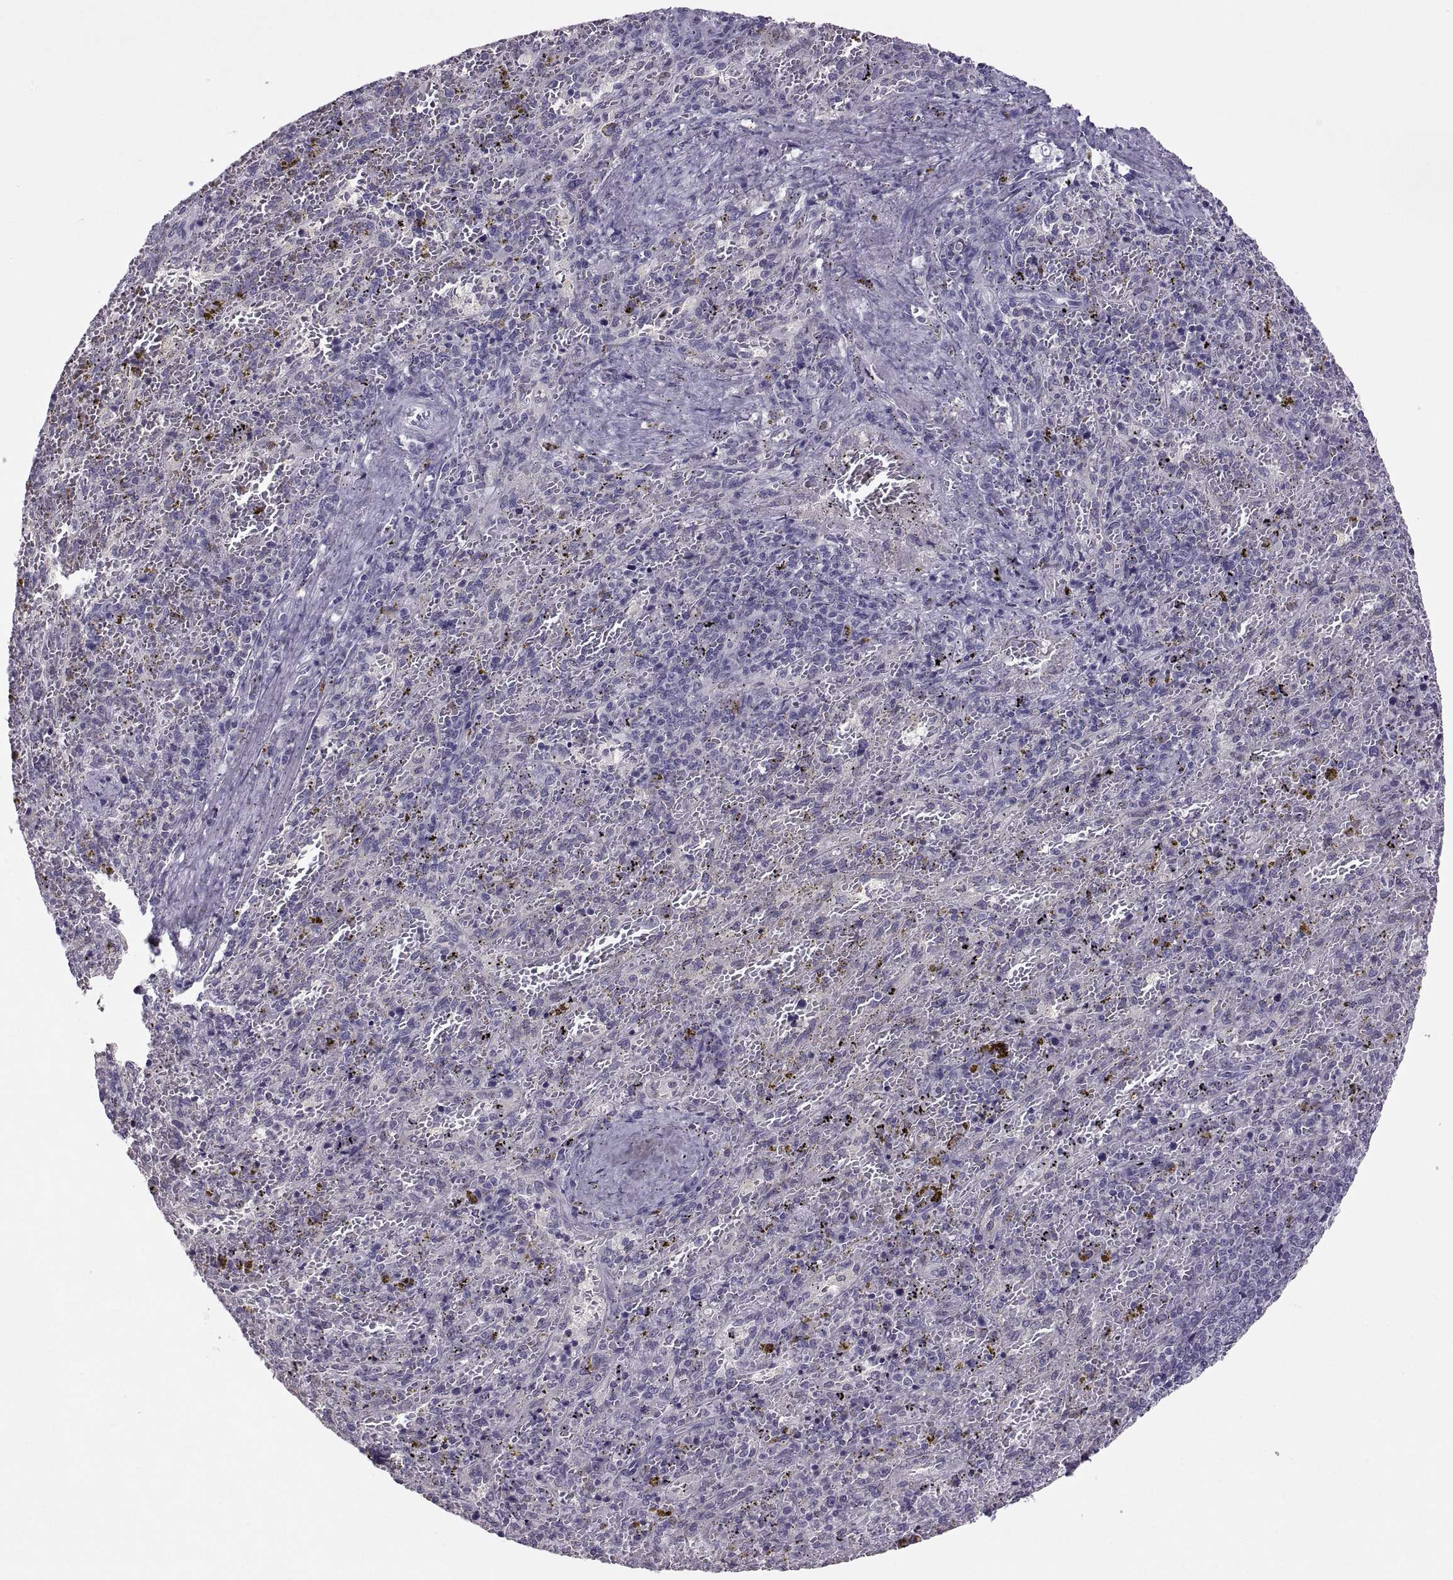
{"staining": {"intensity": "negative", "quantity": "none", "location": "none"}, "tissue": "spleen", "cell_type": "Cells in red pulp", "image_type": "normal", "snomed": [{"axis": "morphology", "description": "Normal tissue, NOS"}, {"axis": "topography", "description": "Spleen"}], "caption": "Protein analysis of normal spleen reveals no significant staining in cells in red pulp.", "gene": "SOX21", "patient": {"sex": "female", "age": 50}}